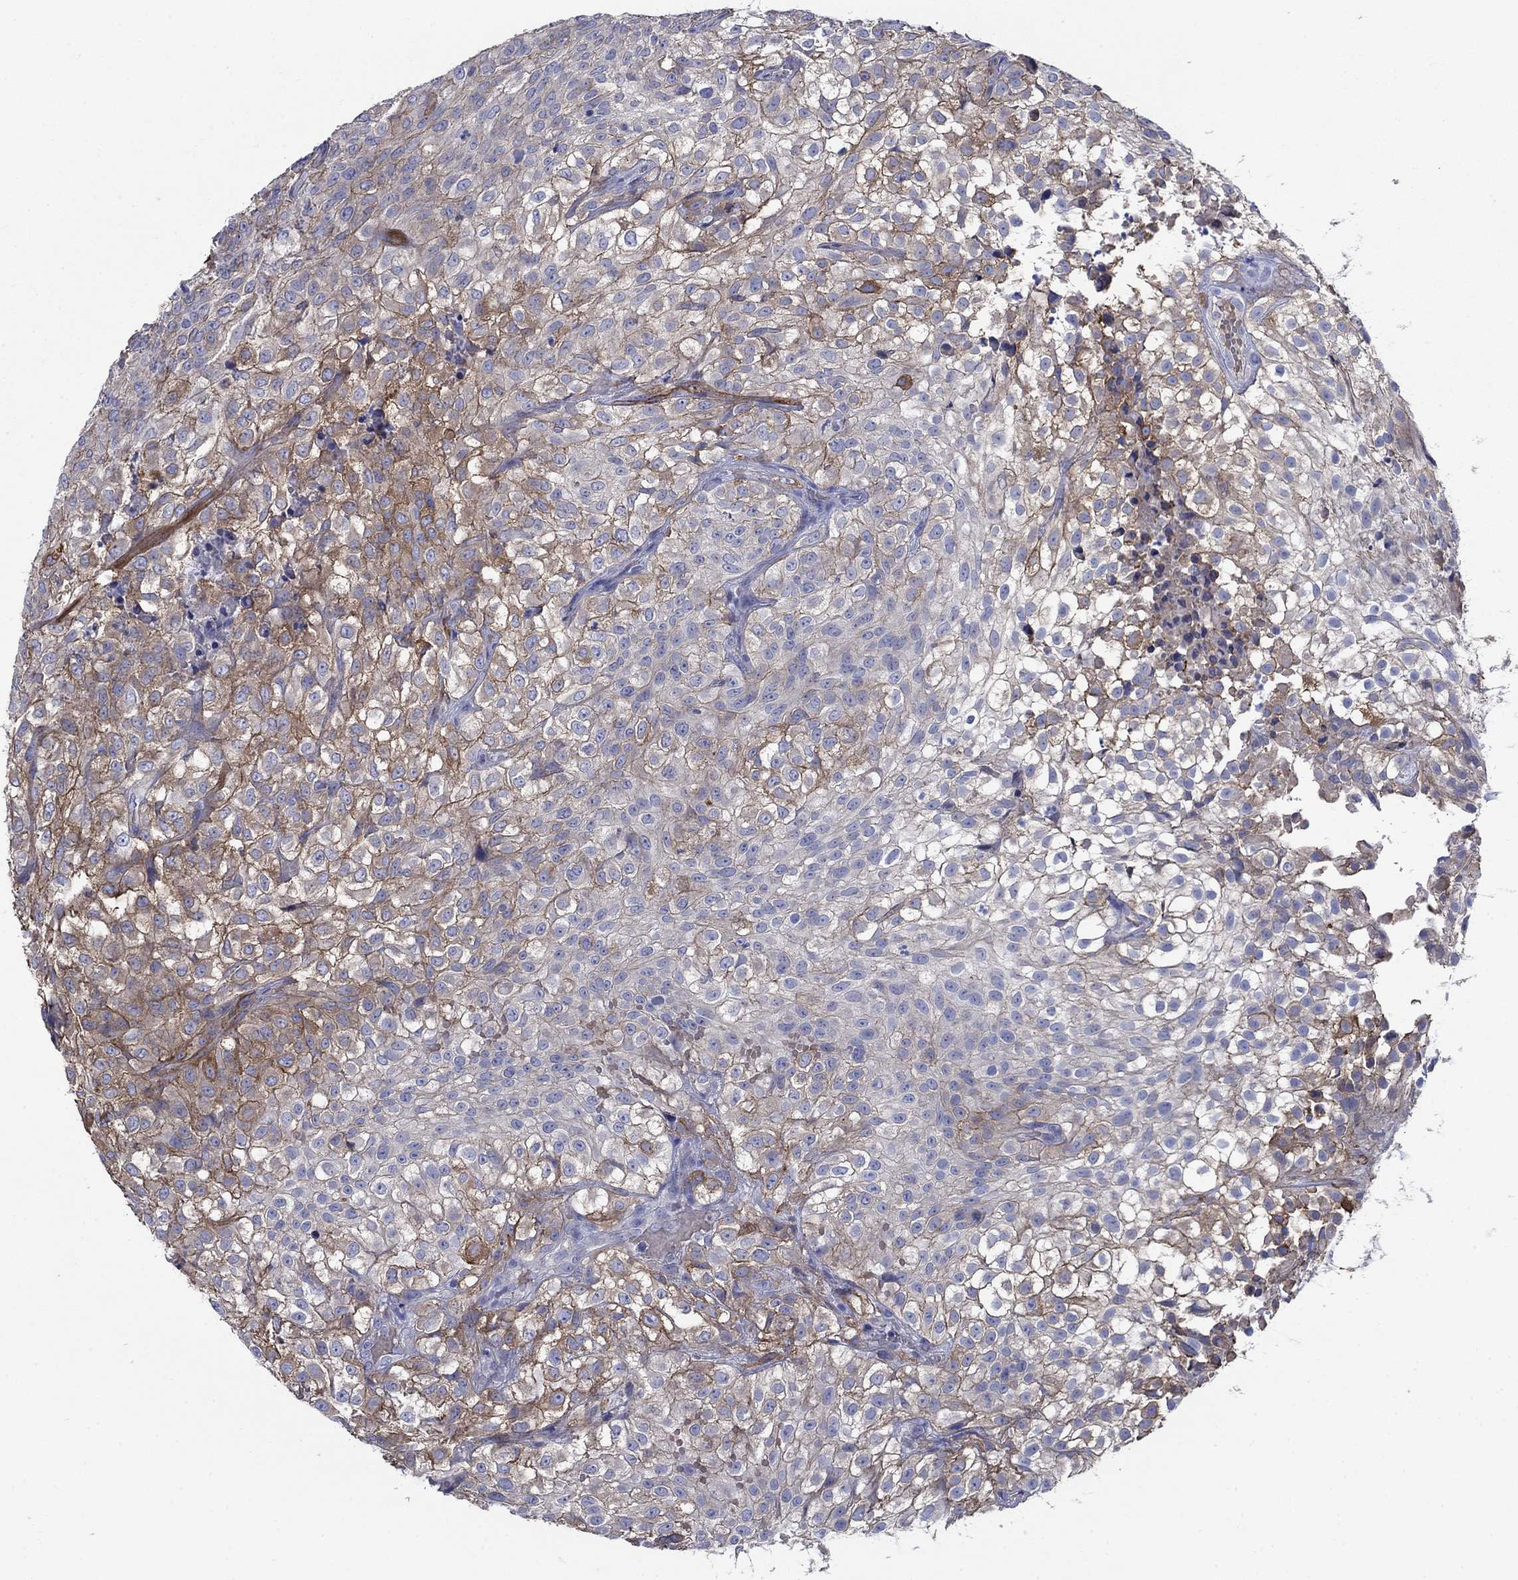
{"staining": {"intensity": "strong", "quantity": "<25%", "location": "cytoplasmic/membranous"}, "tissue": "urothelial cancer", "cell_type": "Tumor cells", "image_type": "cancer", "snomed": [{"axis": "morphology", "description": "Urothelial carcinoma, High grade"}, {"axis": "topography", "description": "Urinary bladder"}], "caption": "High-grade urothelial carcinoma stained with immunohistochemistry (IHC) displays strong cytoplasmic/membranous staining in about <25% of tumor cells.", "gene": "FLNC", "patient": {"sex": "male", "age": 56}}